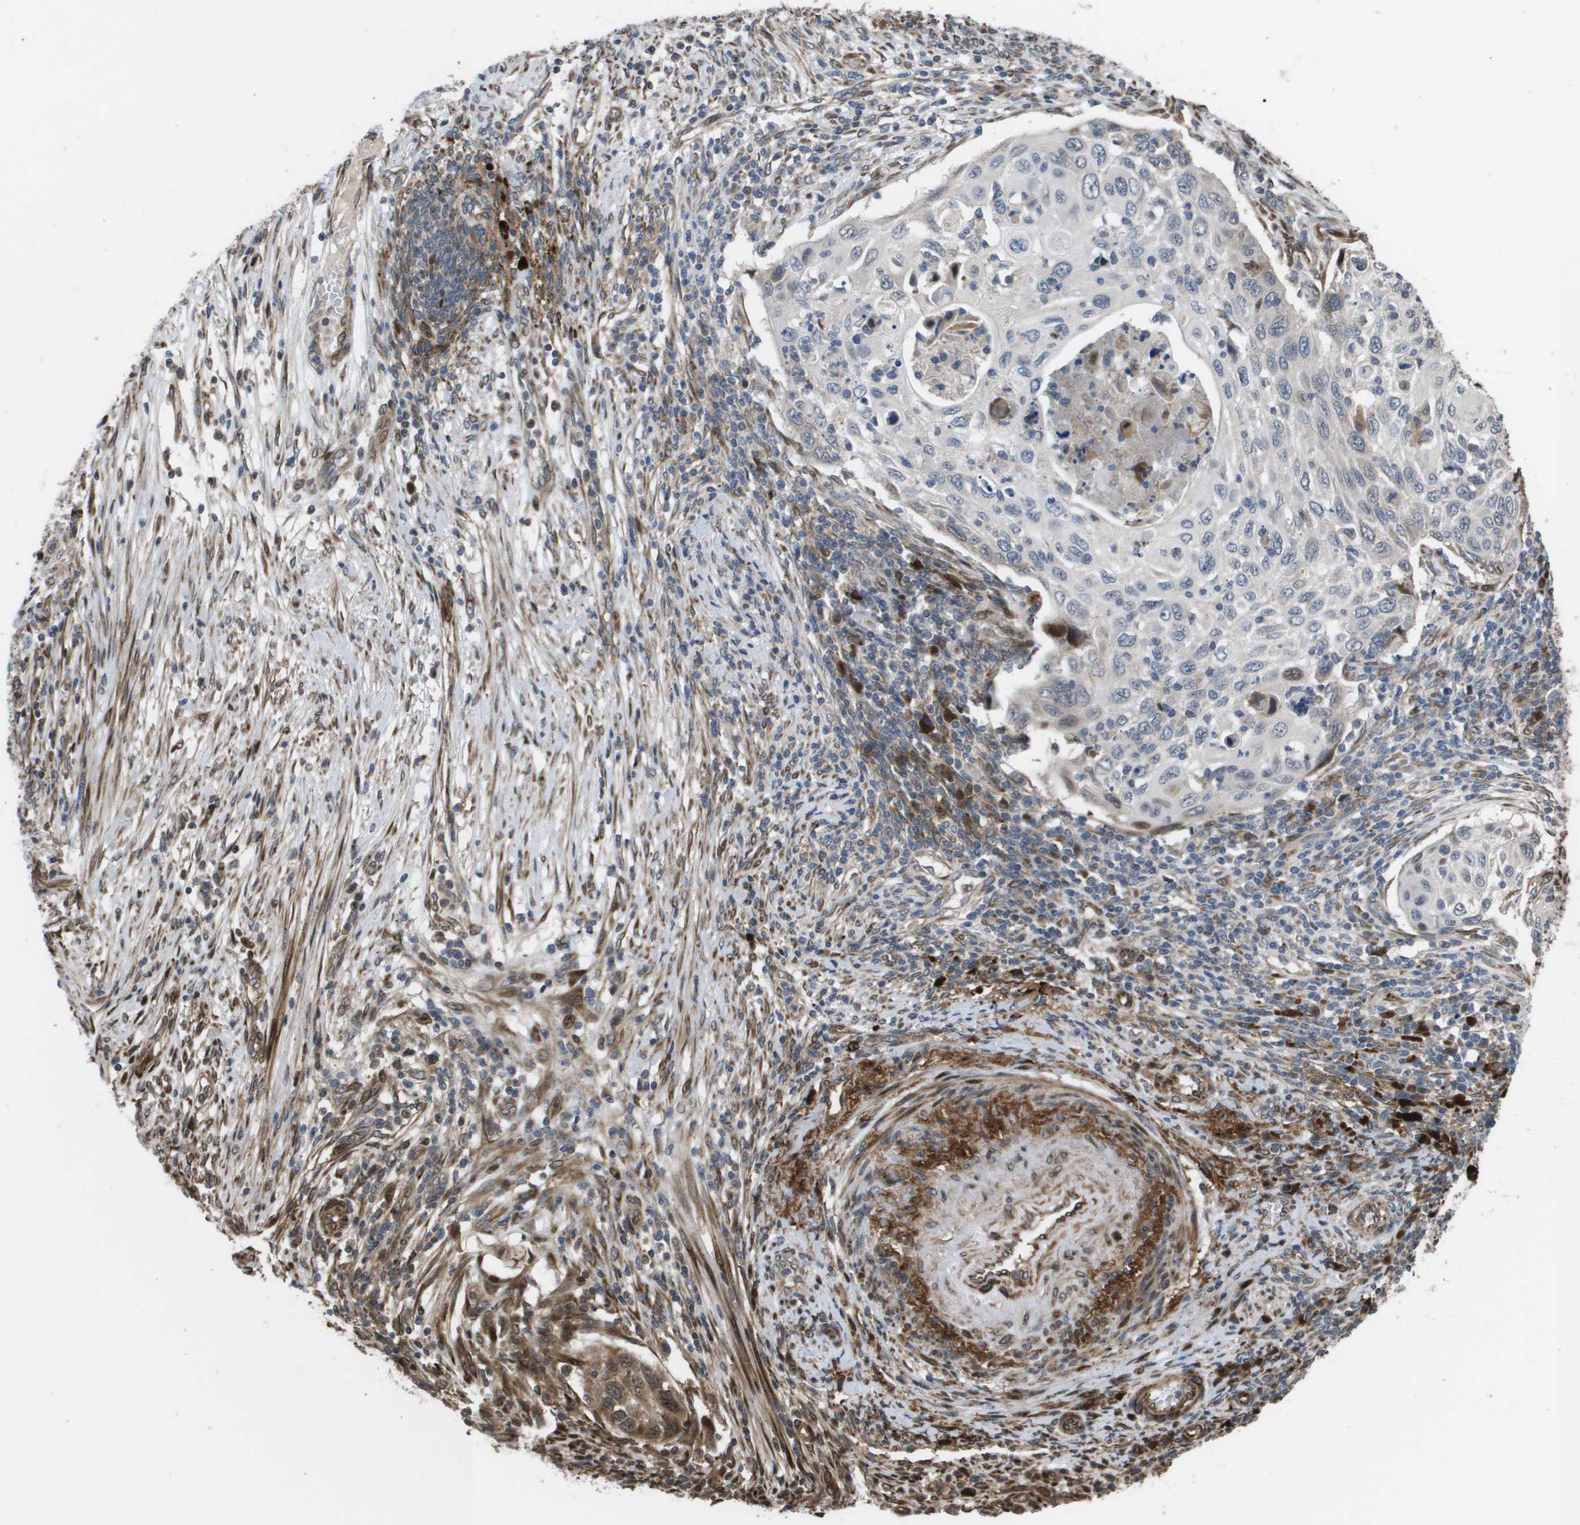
{"staining": {"intensity": "moderate", "quantity": "<25%", "location": "cytoplasmic/membranous,nuclear"}, "tissue": "cervical cancer", "cell_type": "Tumor cells", "image_type": "cancer", "snomed": [{"axis": "morphology", "description": "Squamous cell carcinoma, NOS"}, {"axis": "topography", "description": "Cervix"}], "caption": "Immunohistochemistry (DAB) staining of cervical cancer displays moderate cytoplasmic/membranous and nuclear protein expression in about <25% of tumor cells.", "gene": "AXIN2", "patient": {"sex": "female", "age": 70}}